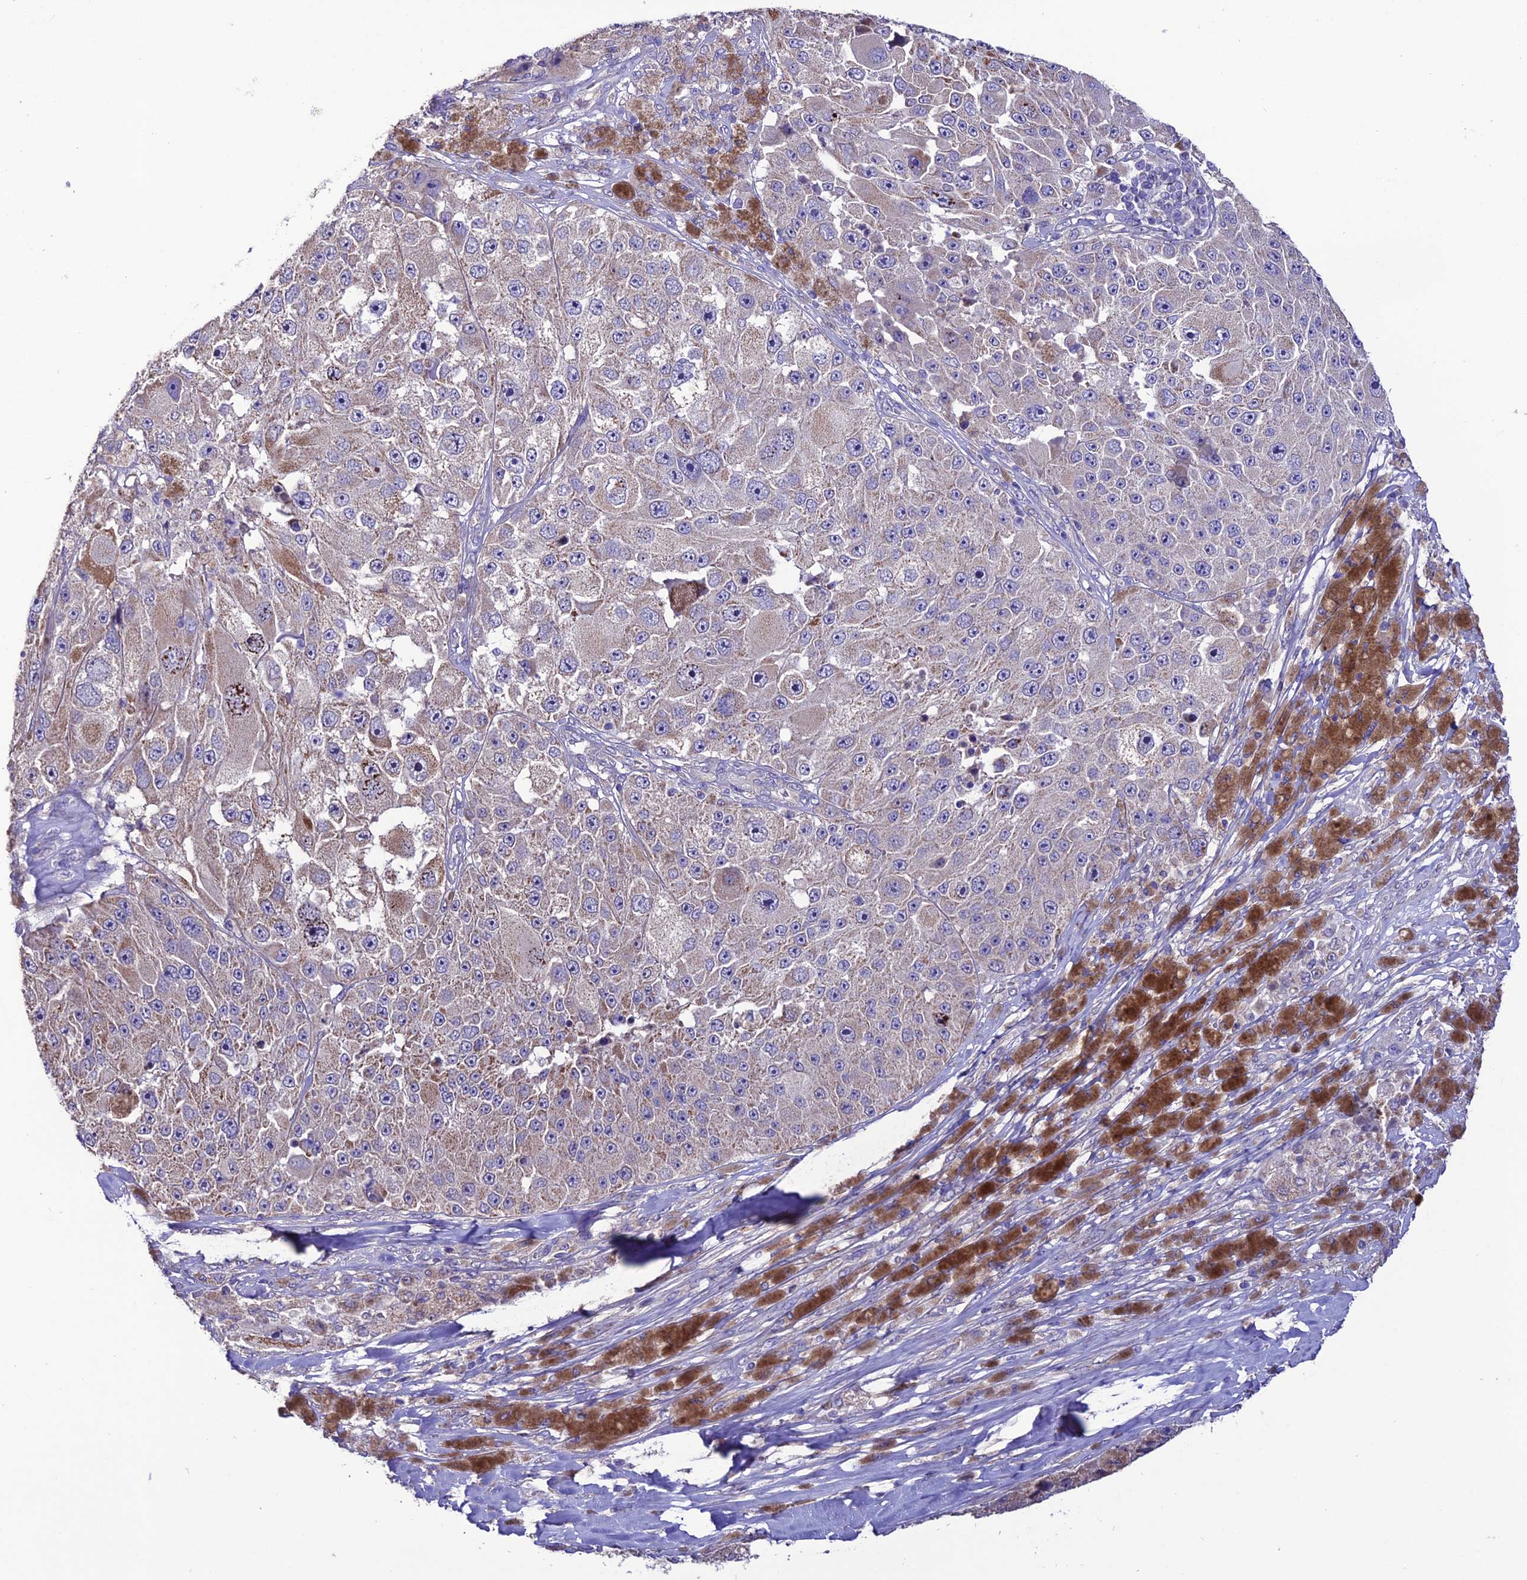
{"staining": {"intensity": "moderate", "quantity": "<25%", "location": "cytoplasmic/membranous"}, "tissue": "melanoma", "cell_type": "Tumor cells", "image_type": "cancer", "snomed": [{"axis": "morphology", "description": "Malignant melanoma, Metastatic site"}, {"axis": "topography", "description": "Lymph node"}], "caption": "Malignant melanoma (metastatic site) tissue shows moderate cytoplasmic/membranous staining in about <25% of tumor cells The staining was performed using DAB to visualize the protein expression in brown, while the nuclei were stained in blue with hematoxylin (Magnification: 20x).", "gene": "HOGA1", "patient": {"sex": "male", "age": 62}}